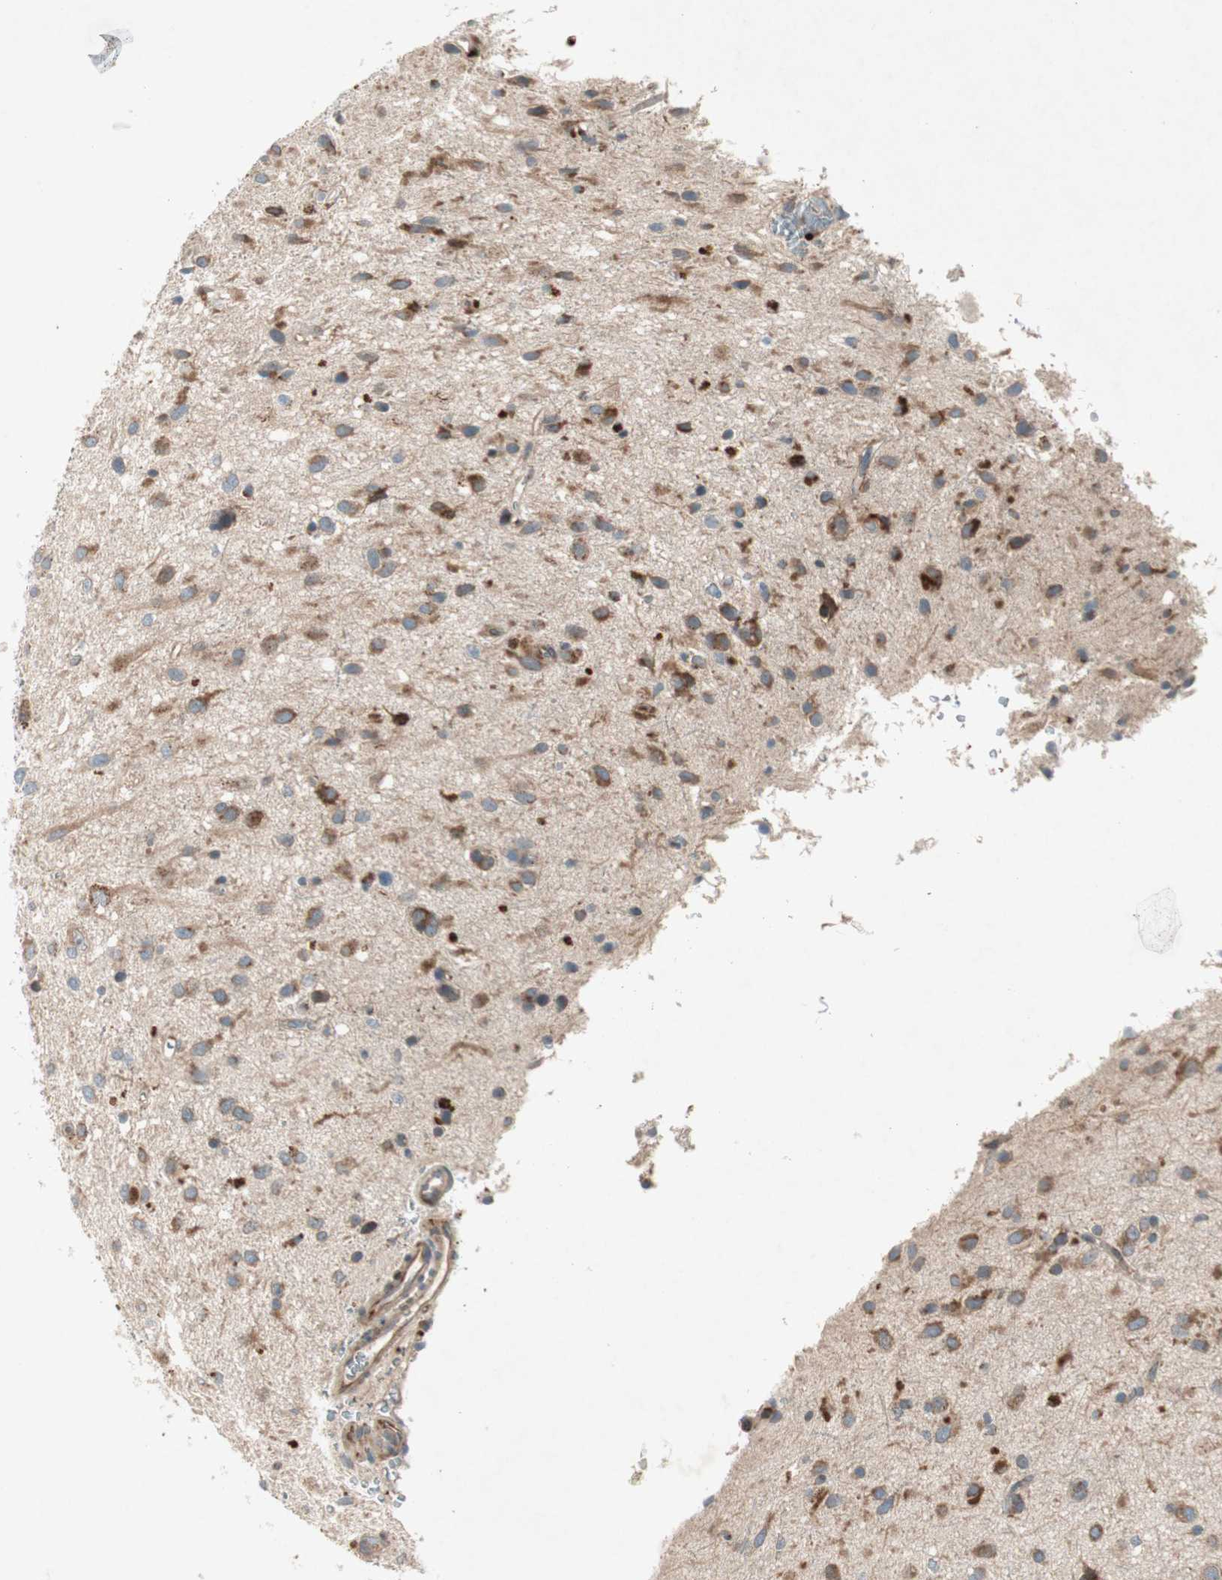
{"staining": {"intensity": "moderate", "quantity": ">75%", "location": "cytoplasmic/membranous"}, "tissue": "glioma", "cell_type": "Tumor cells", "image_type": "cancer", "snomed": [{"axis": "morphology", "description": "Glioma, malignant, Low grade"}, {"axis": "topography", "description": "Brain"}], "caption": "The image reveals a brown stain indicating the presence of a protein in the cytoplasmic/membranous of tumor cells in malignant glioma (low-grade).", "gene": "APOO", "patient": {"sex": "male", "age": 77}}